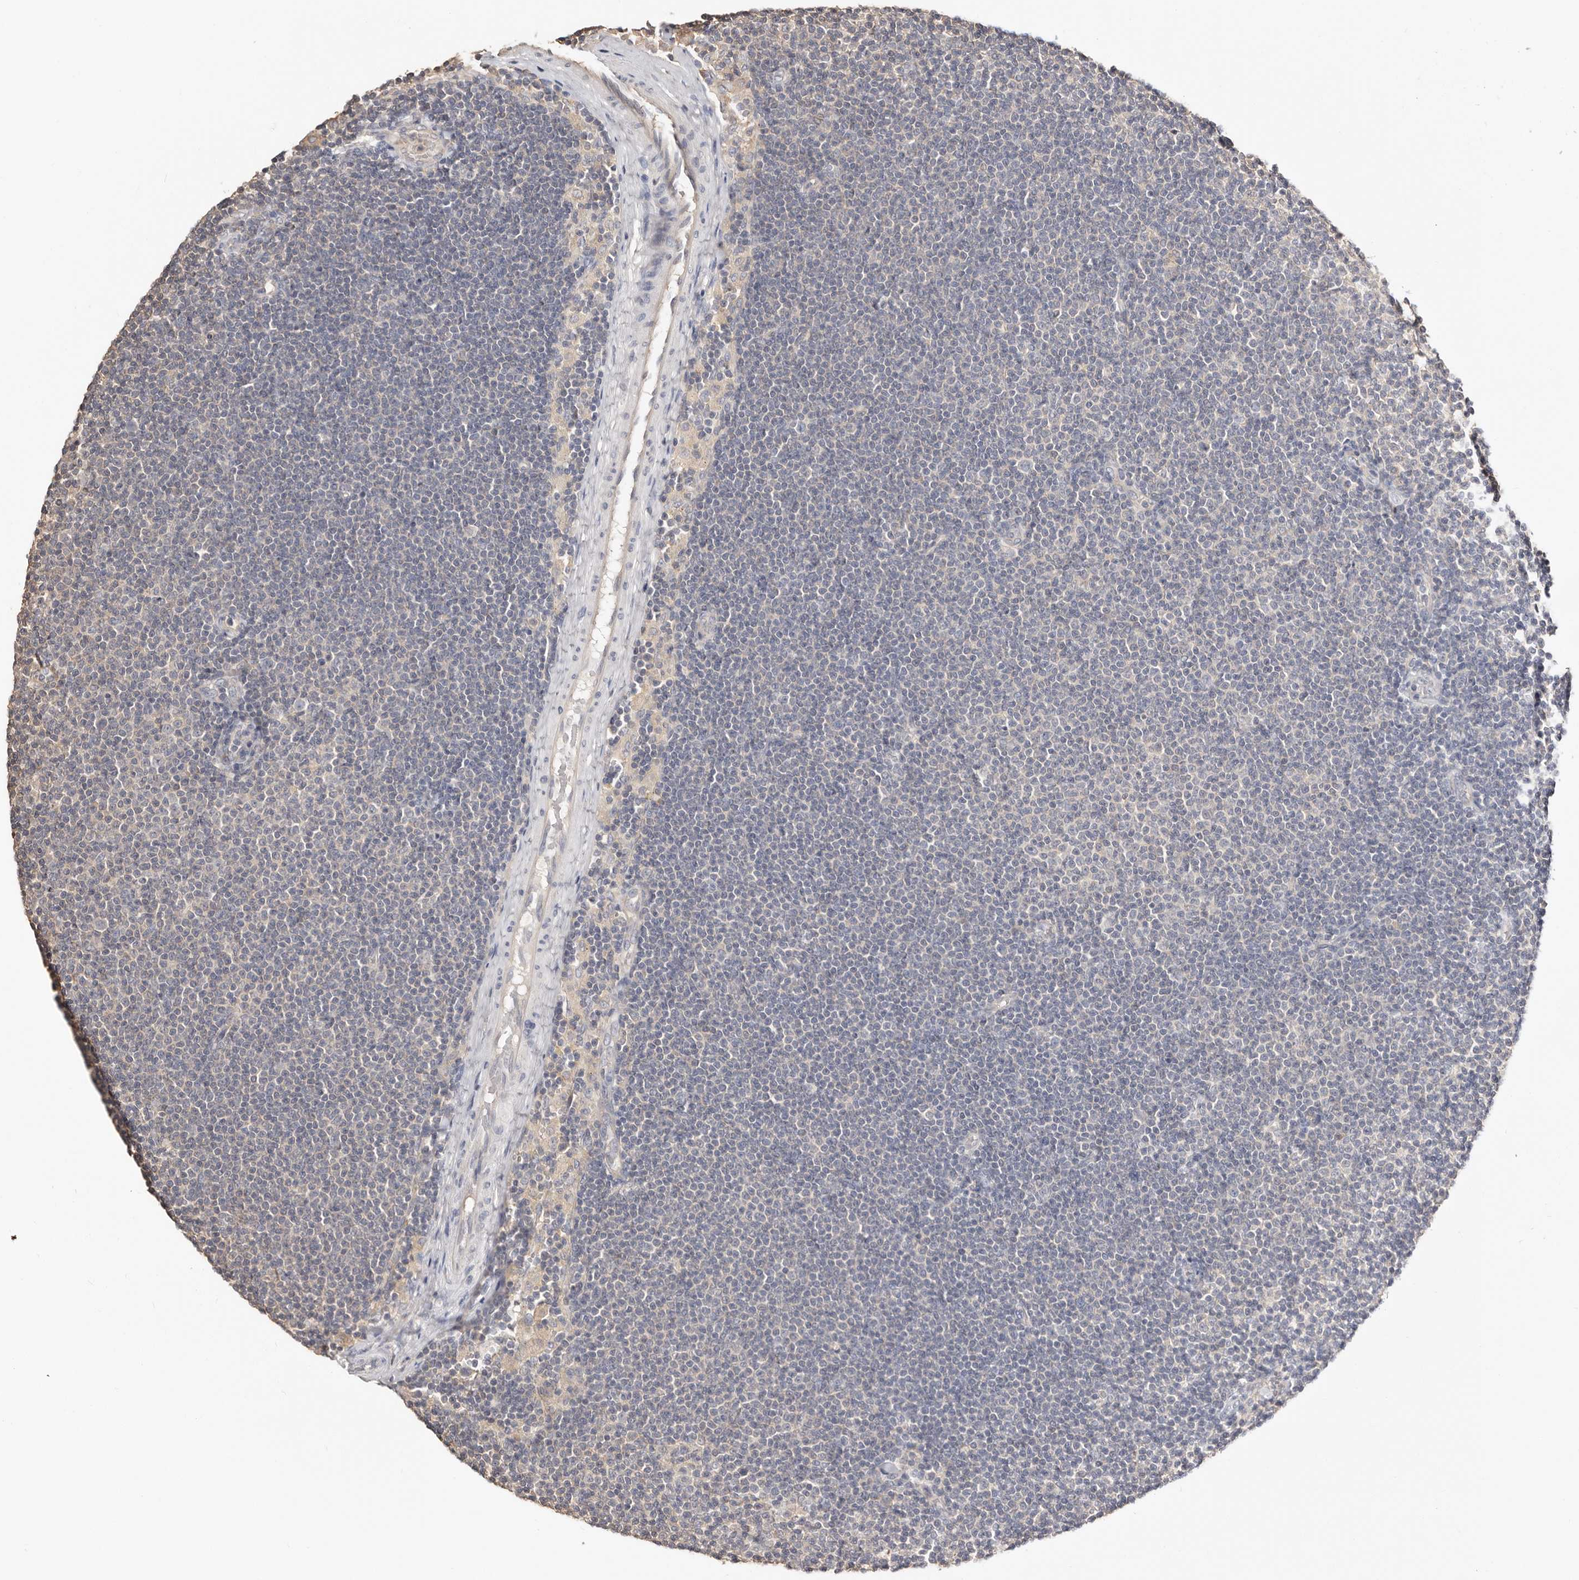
{"staining": {"intensity": "negative", "quantity": "none", "location": "none"}, "tissue": "lymphoma", "cell_type": "Tumor cells", "image_type": "cancer", "snomed": [{"axis": "morphology", "description": "Malignant lymphoma, non-Hodgkin's type, Low grade"}, {"axis": "topography", "description": "Lymph node"}], "caption": "An IHC image of low-grade malignant lymphoma, non-Hodgkin's type is shown. There is no staining in tumor cells of low-grade malignant lymphoma, non-Hodgkin's type. Nuclei are stained in blue.", "gene": "S100A14", "patient": {"sex": "female", "age": 53}}